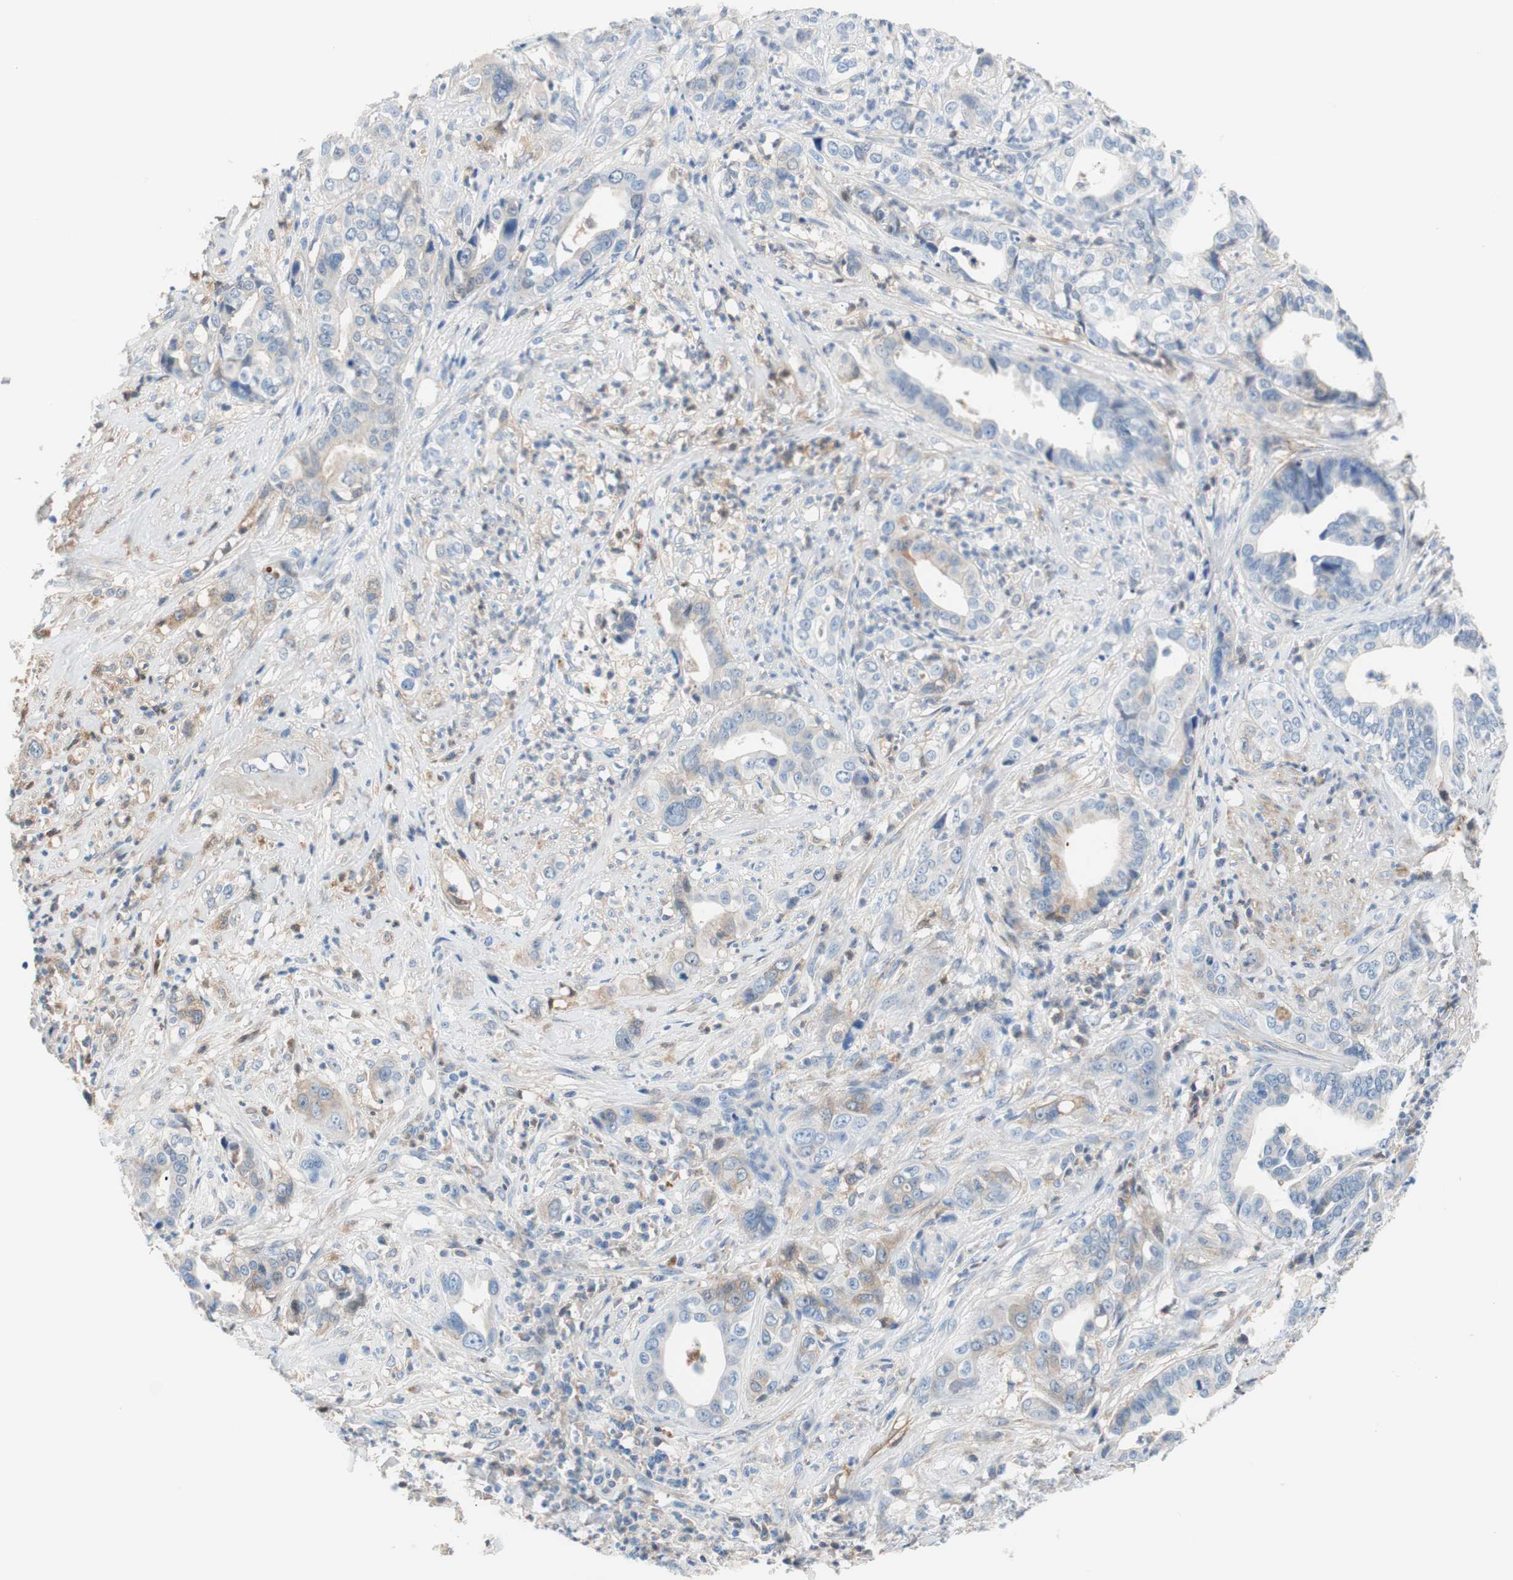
{"staining": {"intensity": "weak", "quantity": "25%-75%", "location": "cytoplasmic/membranous"}, "tissue": "liver cancer", "cell_type": "Tumor cells", "image_type": "cancer", "snomed": [{"axis": "morphology", "description": "Cholangiocarcinoma"}, {"axis": "topography", "description": "Liver"}], "caption": "Tumor cells display low levels of weak cytoplasmic/membranous staining in approximately 25%-75% of cells in cholangiocarcinoma (liver).", "gene": "RBP4", "patient": {"sex": "female", "age": 61}}